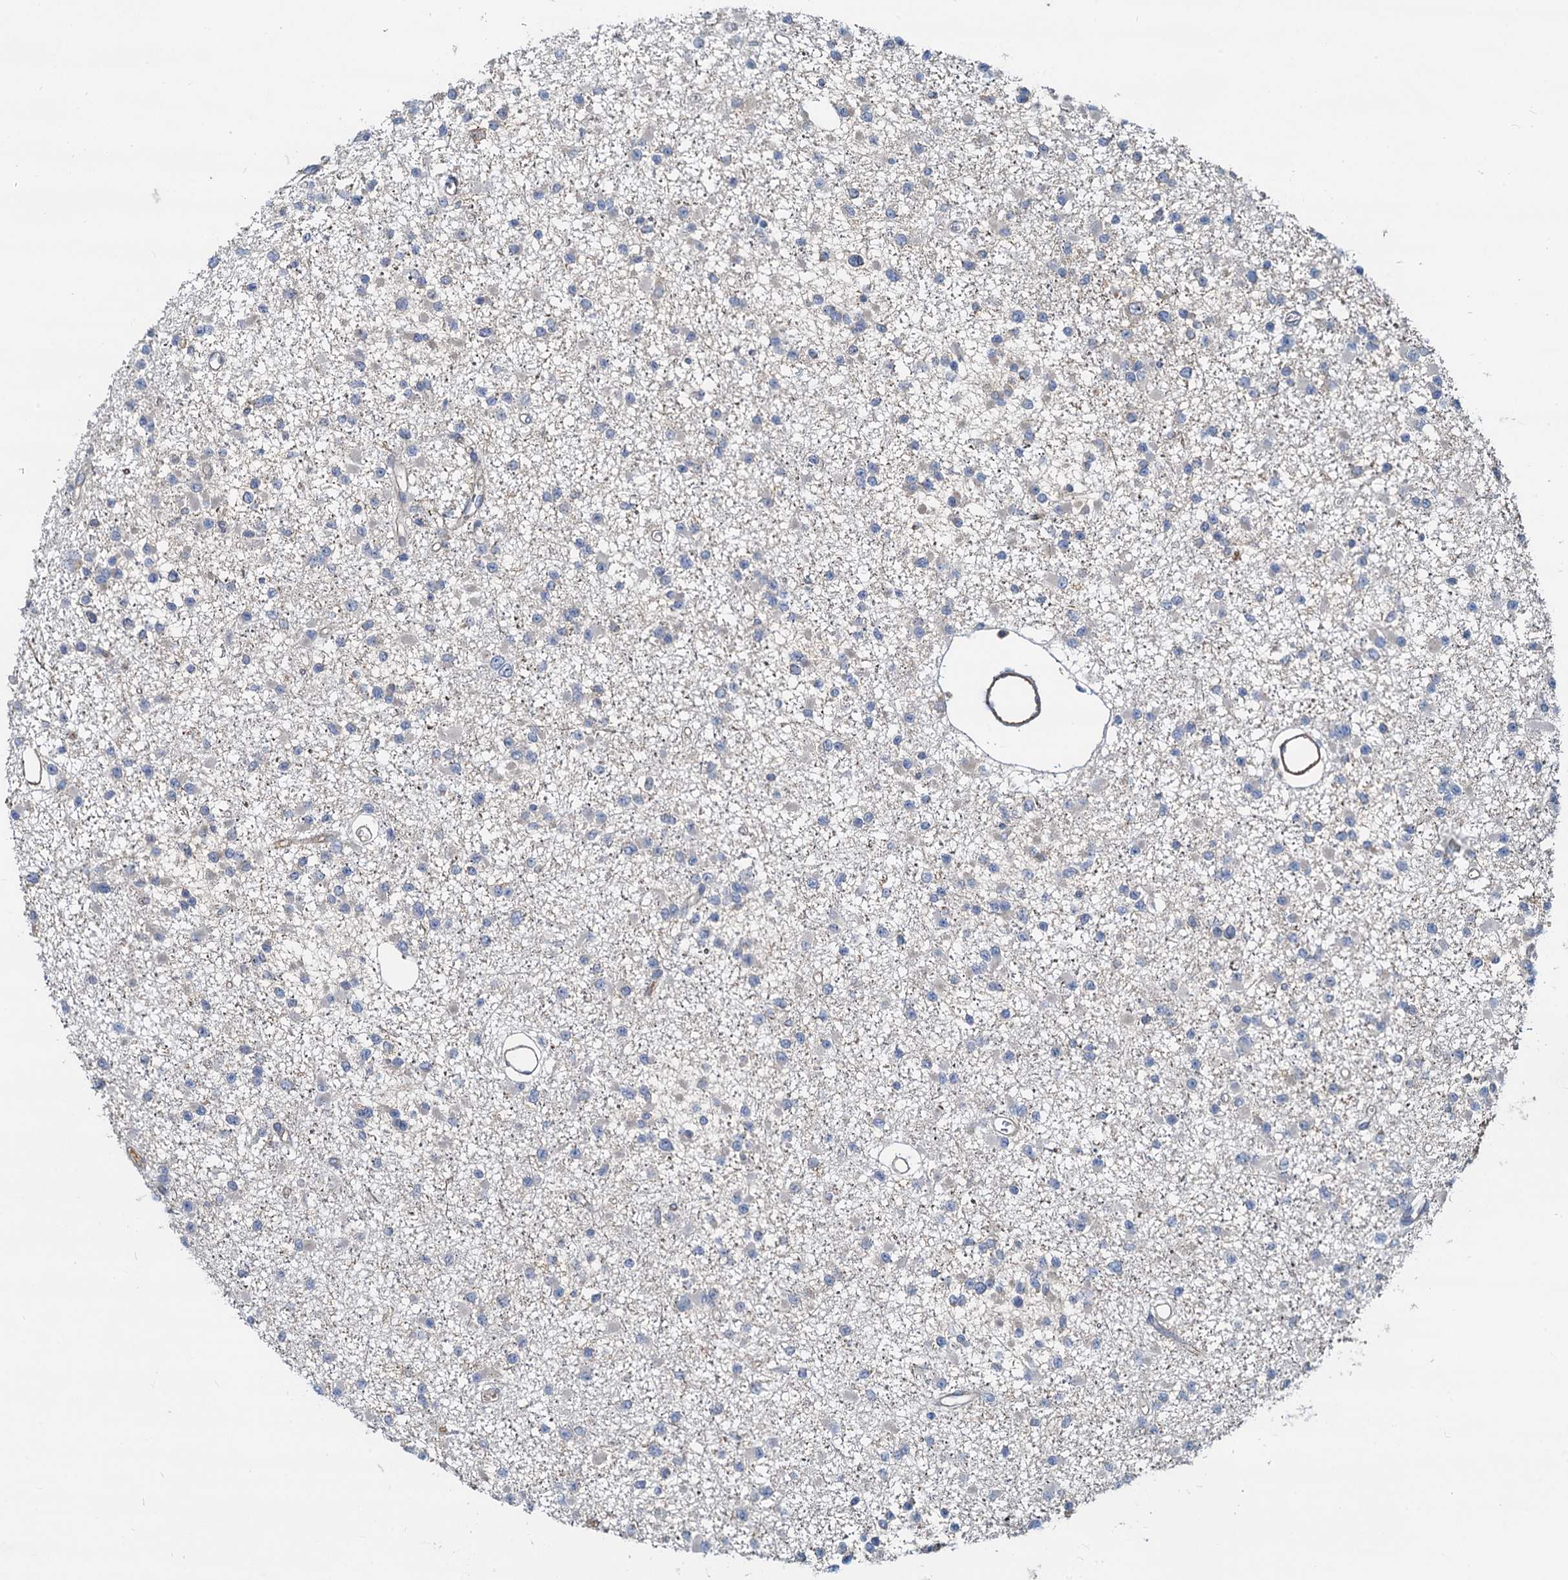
{"staining": {"intensity": "negative", "quantity": "none", "location": "none"}, "tissue": "glioma", "cell_type": "Tumor cells", "image_type": "cancer", "snomed": [{"axis": "morphology", "description": "Glioma, malignant, Low grade"}, {"axis": "topography", "description": "Brain"}], "caption": "This is an immunohistochemistry photomicrograph of glioma. There is no positivity in tumor cells.", "gene": "LNX2", "patient": {"sex": "female", "age": 22}}